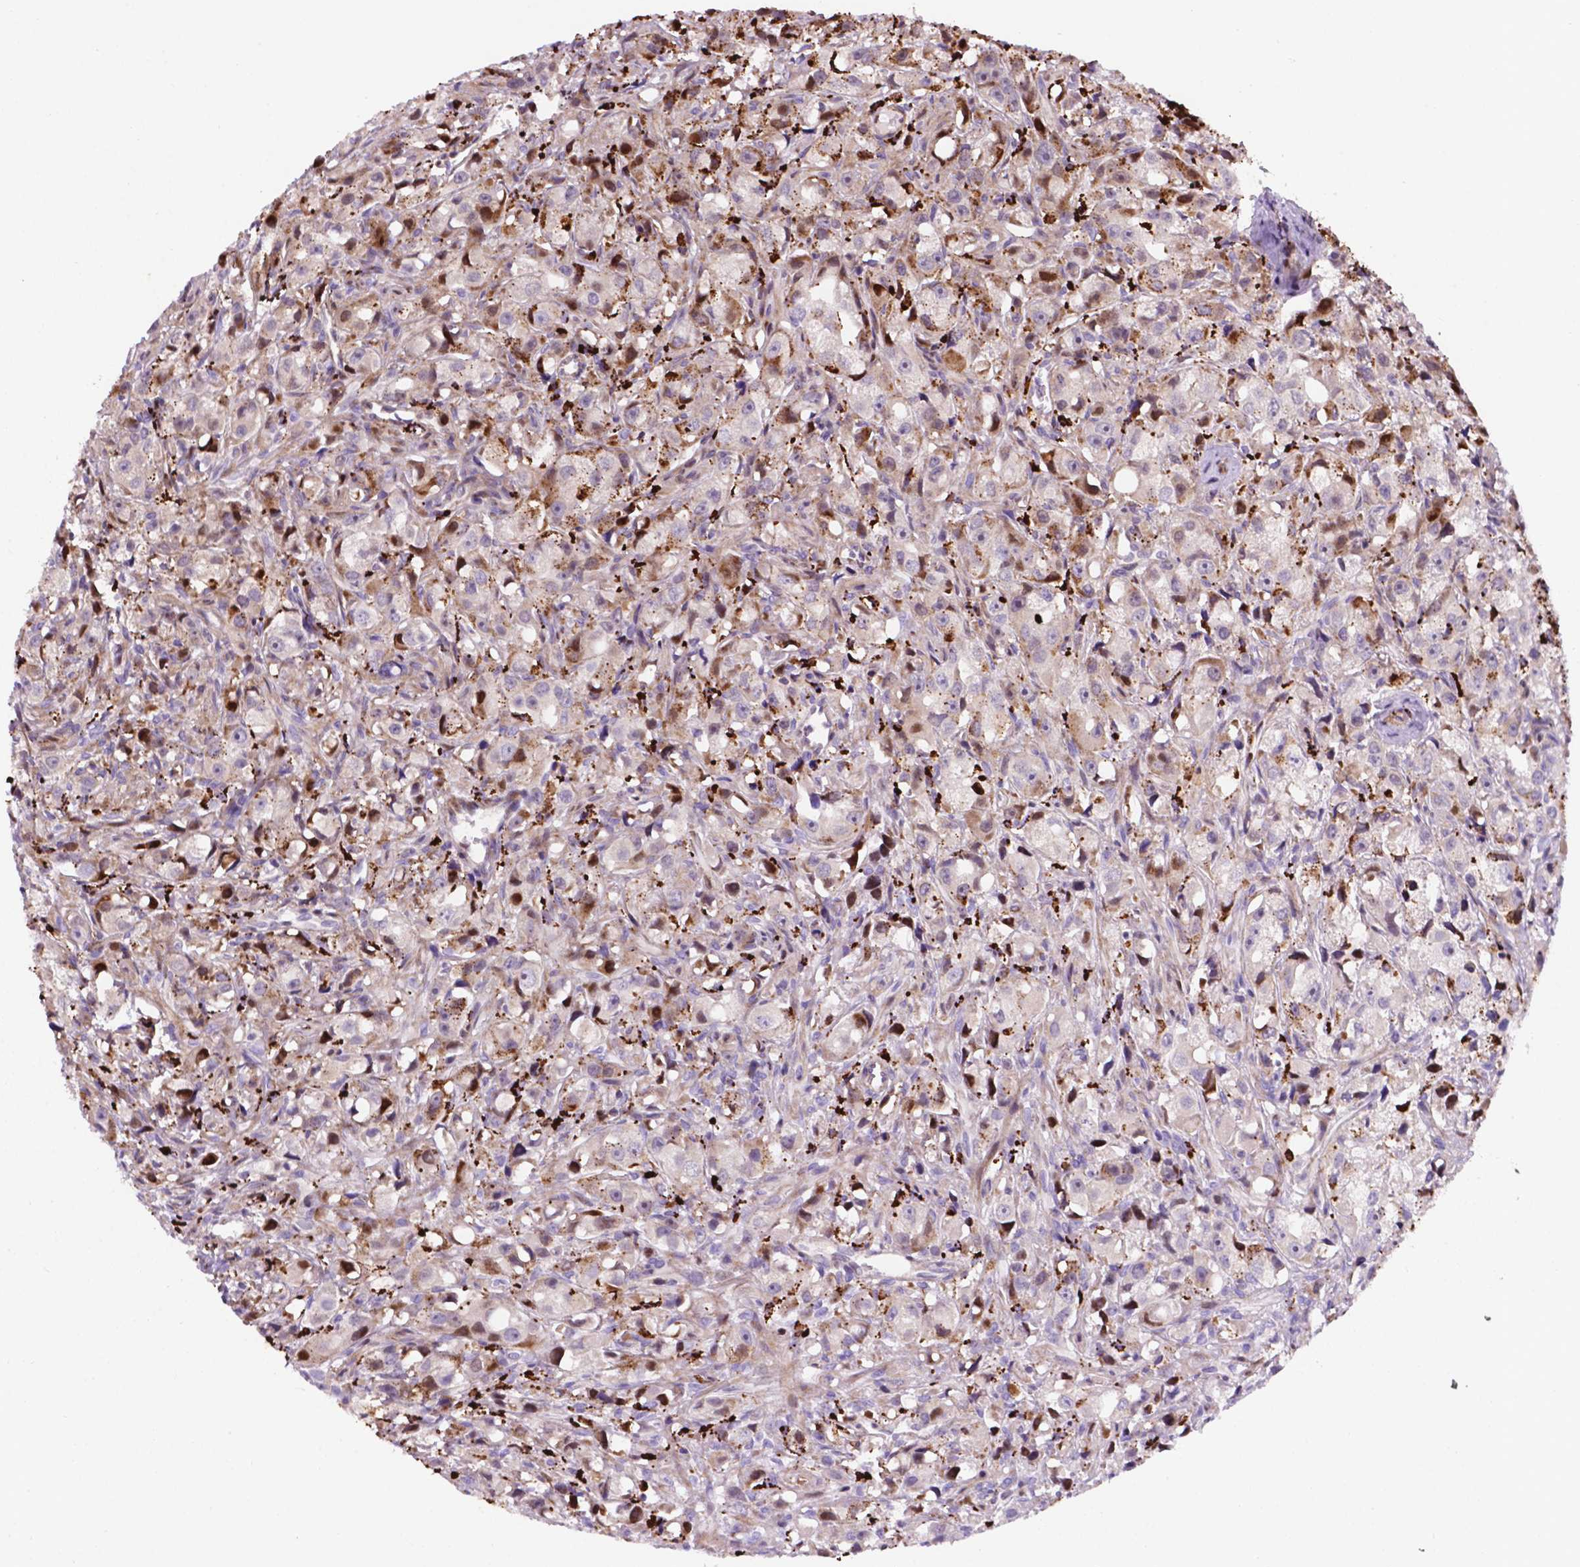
{"staining": {"intensity": "moderate", "quantity": "<25%", "location": "nuclear"}, "tissue": "prostate cancer", "cell_type": "Tumor cells", "image_type": "cancer", "snomed": [{"axis": "morphology", "description": "Adenocarcinoma, High grade"}, {"axis": "topography", "description": "Prostate"}], "caption": "Protein expression by IHC demonstrates moderate nuclear expression in about <25% of tumor cells in prostate high-grade adenocarcinoma. (DAB IHC, brown staining for protein, blue staining for nuclei).", "gene": "TM4SF20", "patient": {"sex": "male", "age": 75}}